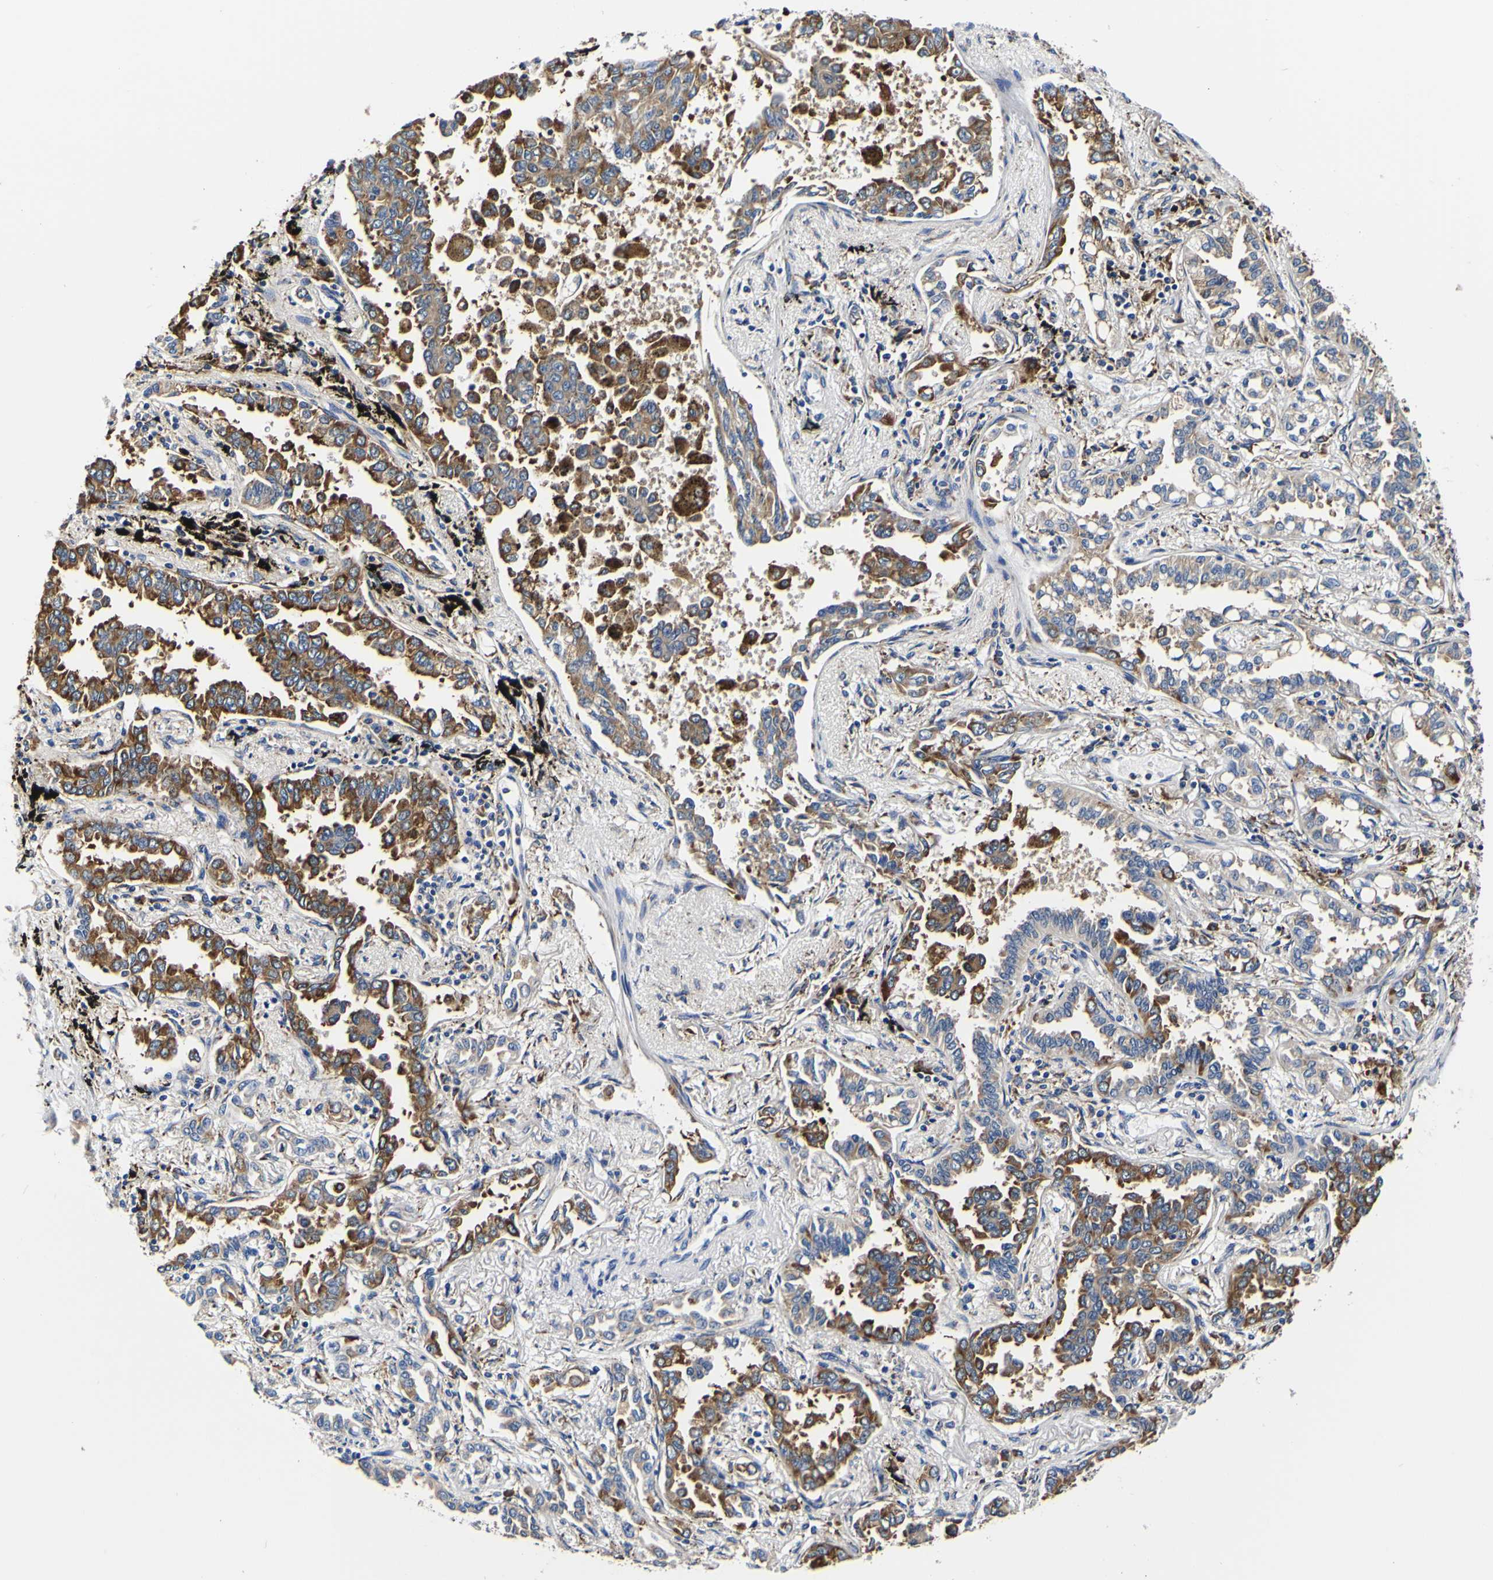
{"staining": {"intensity": "strong", "quantity": ">75%", "location": "cytoplasmic/membranous"}, "tissue": "lung cancer", "cell_type": "Tumor cells", "image_type": "cancer", "snomed": [{"axis": "morphology", "description": "Normal tissue, NOS"}, {"axis": "morphology", "description": "Adenocarcinoma, NOS"}, {"axis": "topography", "description": "Lung"}], "caption": "There is high levels of strong cytoplasmic/membranous staining in tumor cells of lung adenocarcinoma, as demonstrated by immunohistochemical staining (brown color).", "gene": "P4HB", "patient": {"sex": "male", "age": 59}}